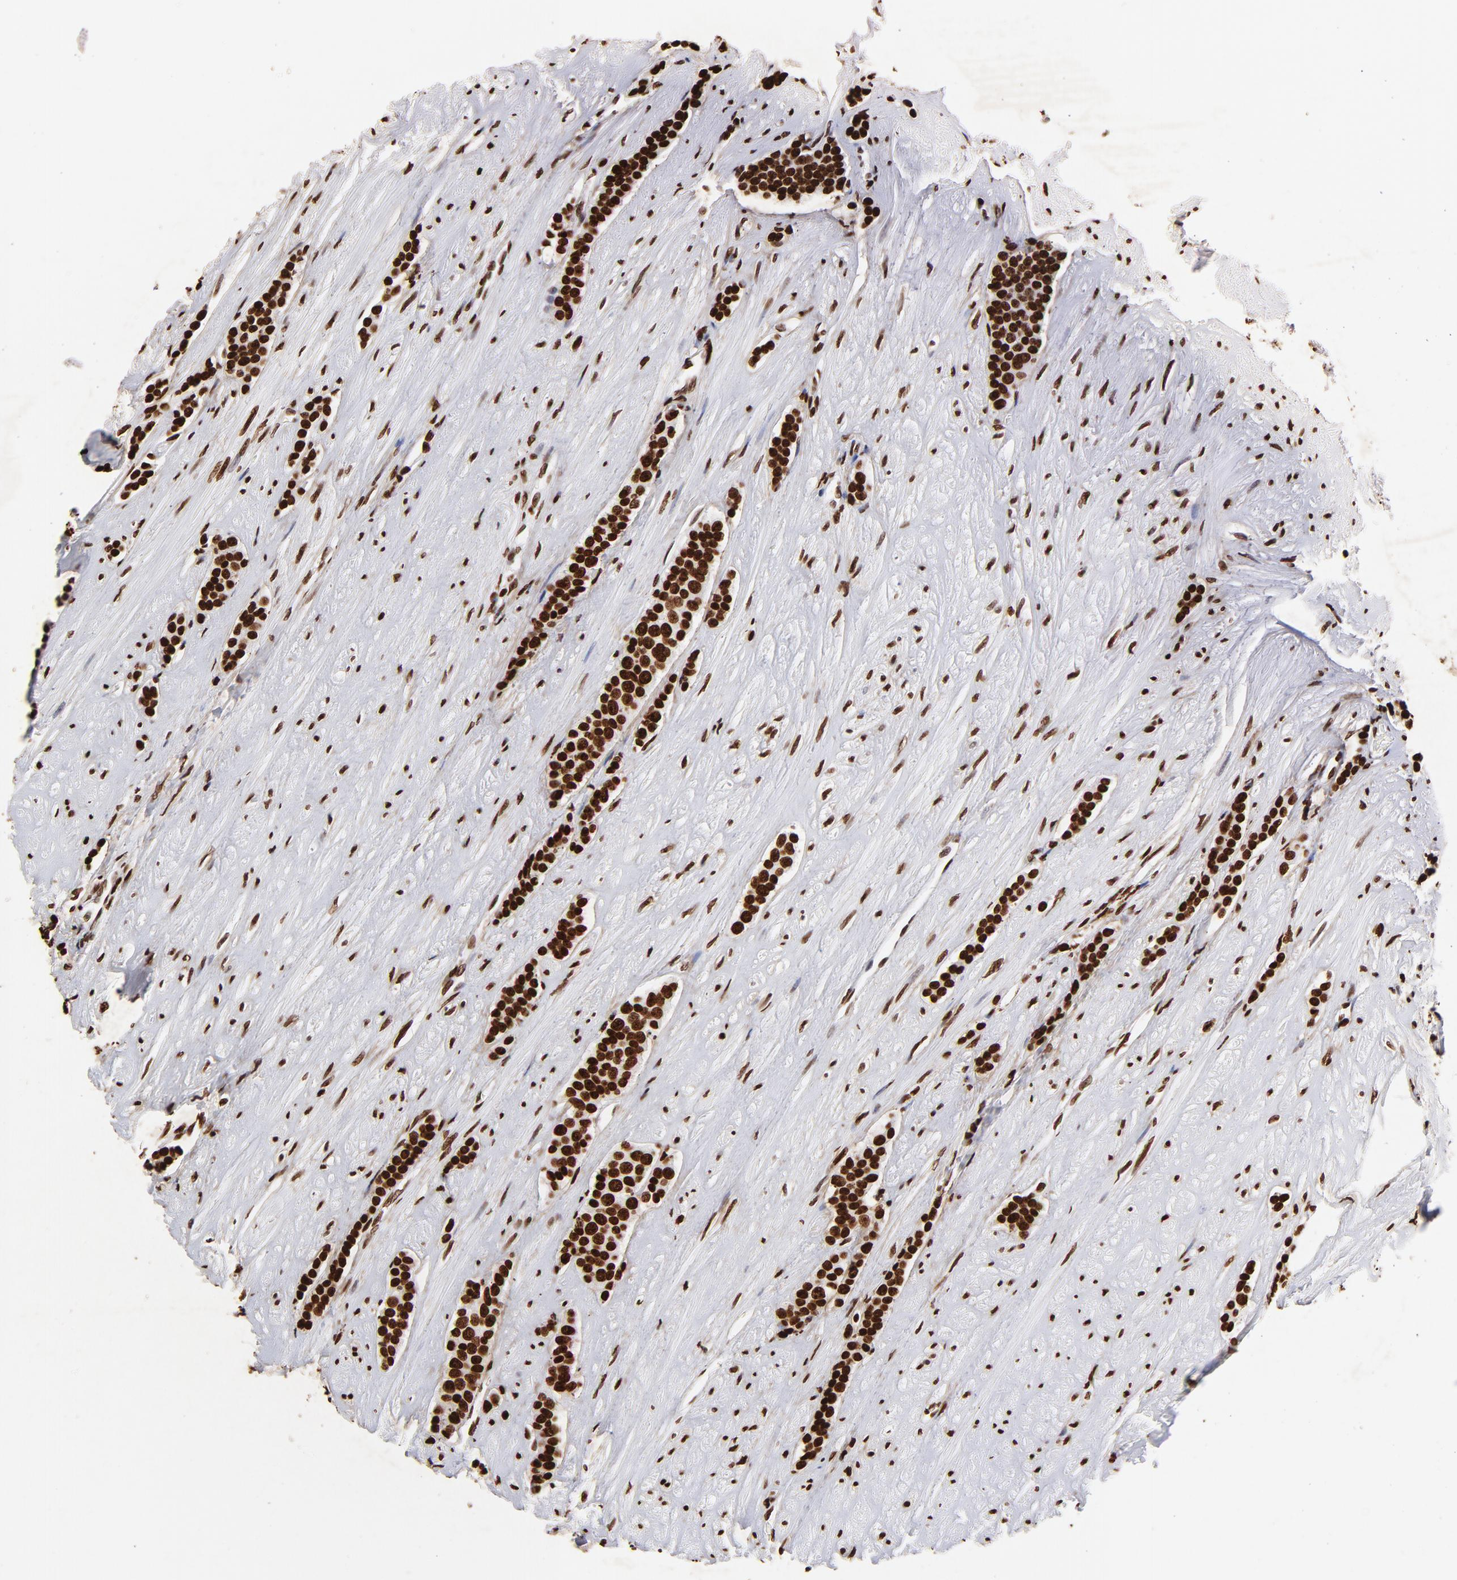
{"staining": {"intensity": "strong", "quantity": ">75%", "location": "nuclear"}, "tissue": "carcinoid", "cell_type": "Tumor cells", "image_type": "cancer", "snomed": [{"axis": "morphology", "description": "Carcinoid, malignant, NOS"}, {"axis": "topography", "description": "Small intestine"}], "caption": "Protein staining demonstrates strong nuclear expression in about >75% of tumor cells in carcinoid.", "gene": "FBH1", "patient": {"sex": "male", "age": 60}}